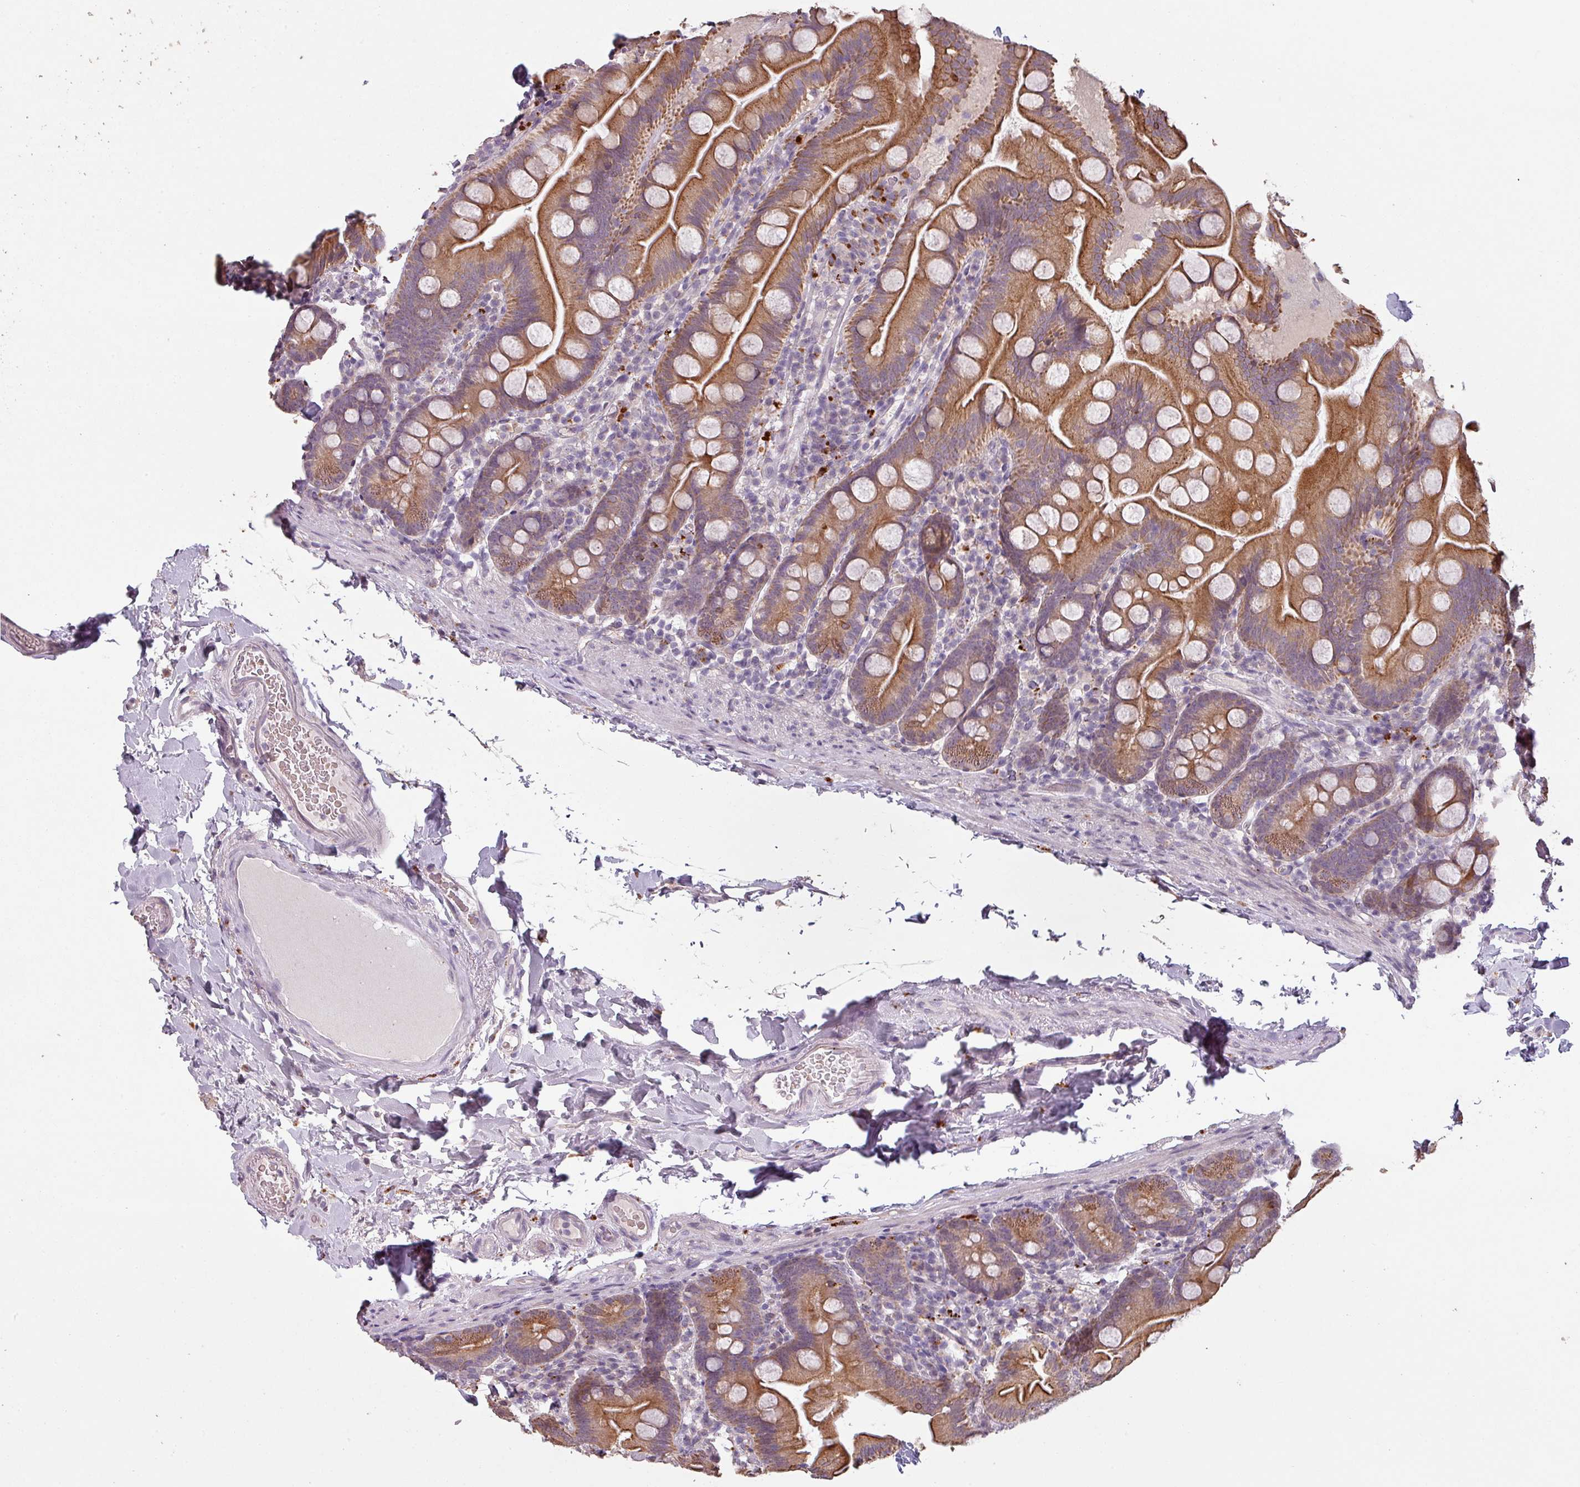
{"staining": {"intensity": "strong", "quantity": ">75%", "location": "cytoplasmic/membranous"}, "tissue": "small intestine", "cell_type": "Glandular cells", "image_type": "normal", "snomed": [{"axis": "morphology", "description": "Normal tissue, NOS"}, {"axis": "topography", "description": "Small intestine"}], "caption": "Small intestine stained for a protein (brown) displays strong cytoplasmic/membranous positive expression in about >75% of glandular cells.", "gene": "LYPLA1", "patient": {"sex": "female", "age": 68}}